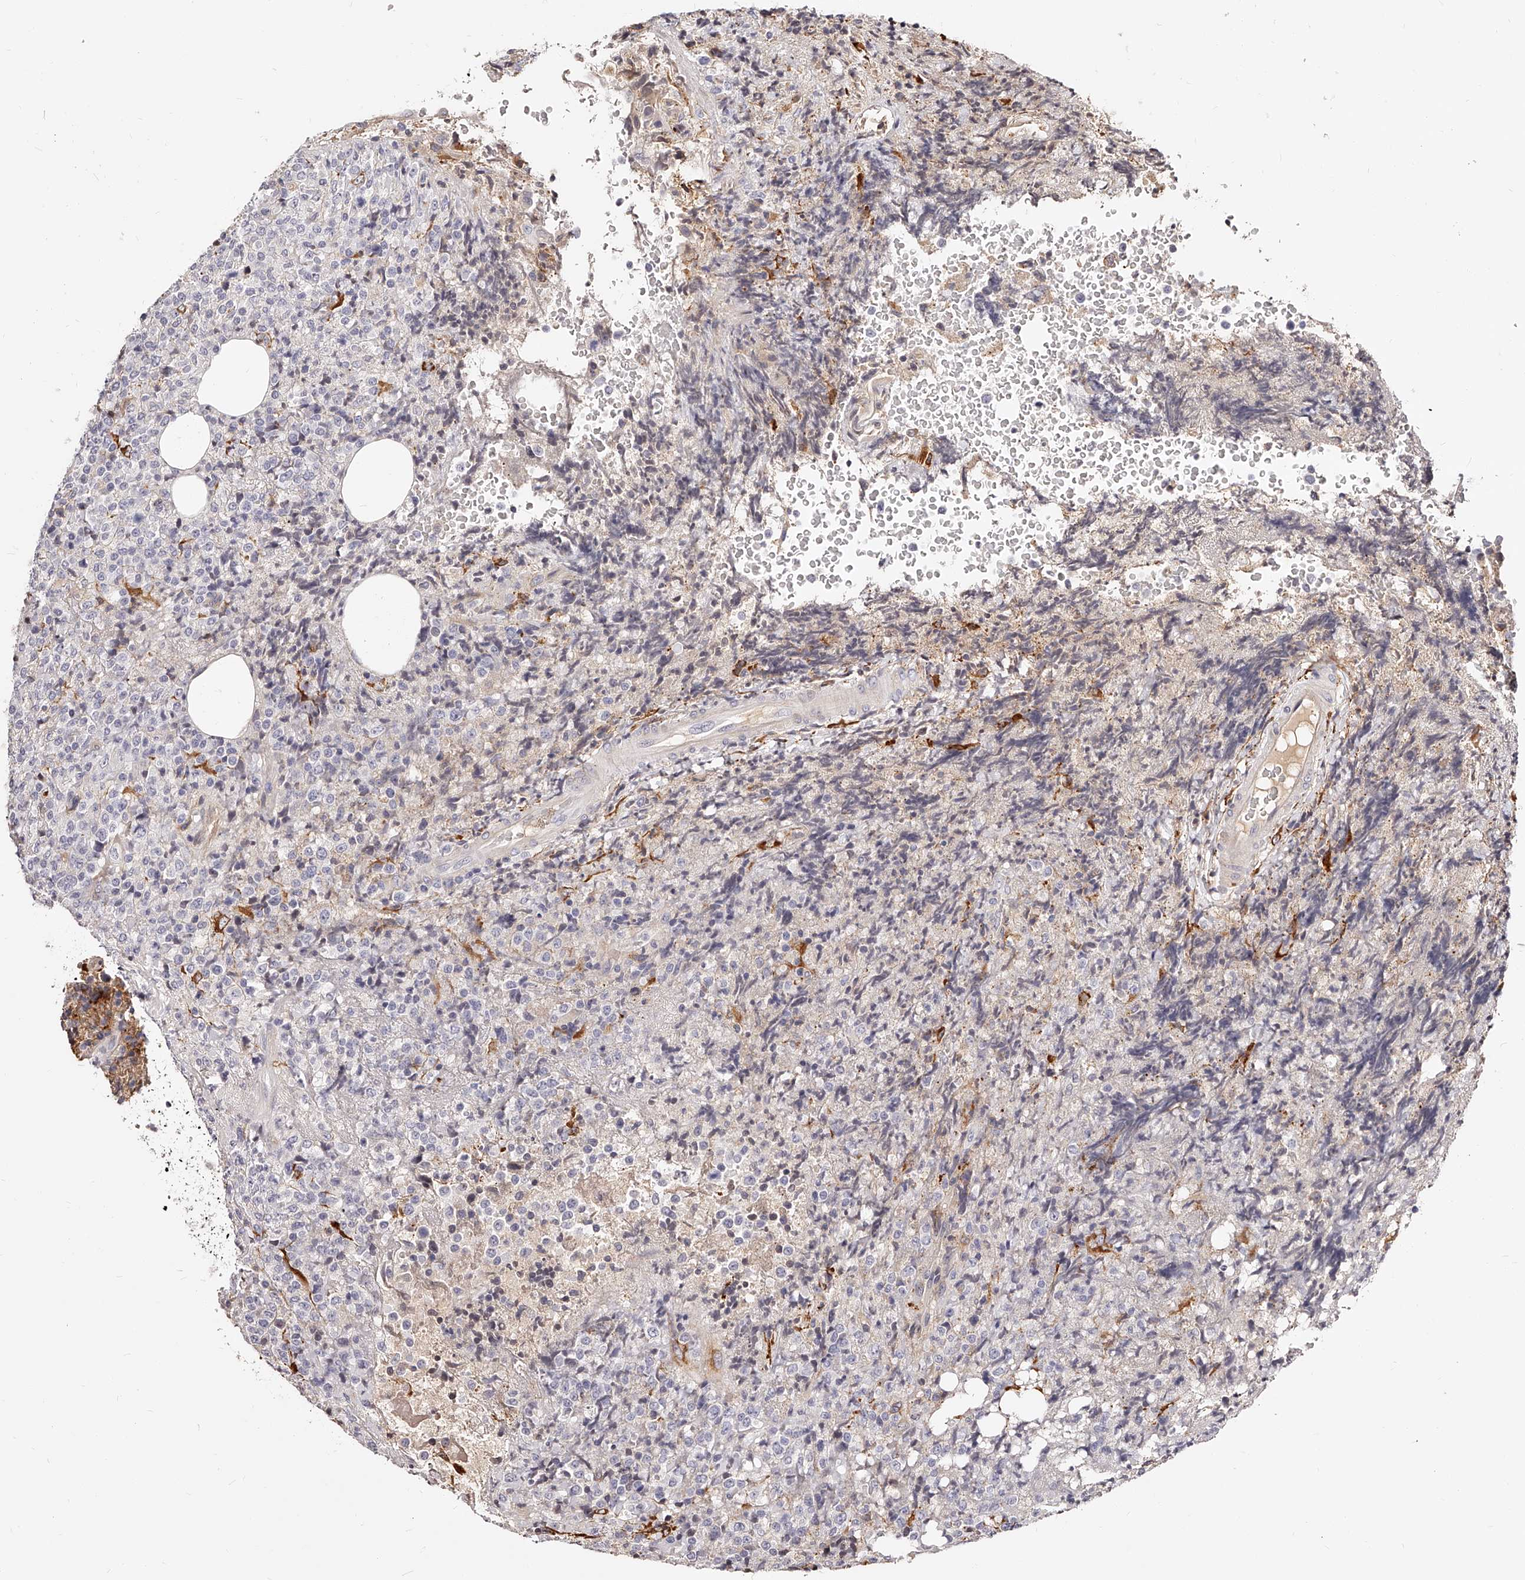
{"staining": {"intensity": "negative", "quantity": "none", "location": "none"}, "tissue": "lymphoma", "cell_type": "Tumor cells", "image_type": "cancer", "snomed": [{"axis": "morphology", "description": "Malignant lymphoma, non-Hodgkin's type, High grade"}, {"axis": "topography", "description": "Lymph node"}], "caption": "IHC photomicrograph of neoplastic tissue: malignant lymphoma, non-Hodgkin's type (high-grade) stained with DAB (3,3'-diaminobenzidine) reveals no significant protein staining in tumor cells.", "gene": "CD82", "patient": {"sex": "male", "age": 13}}